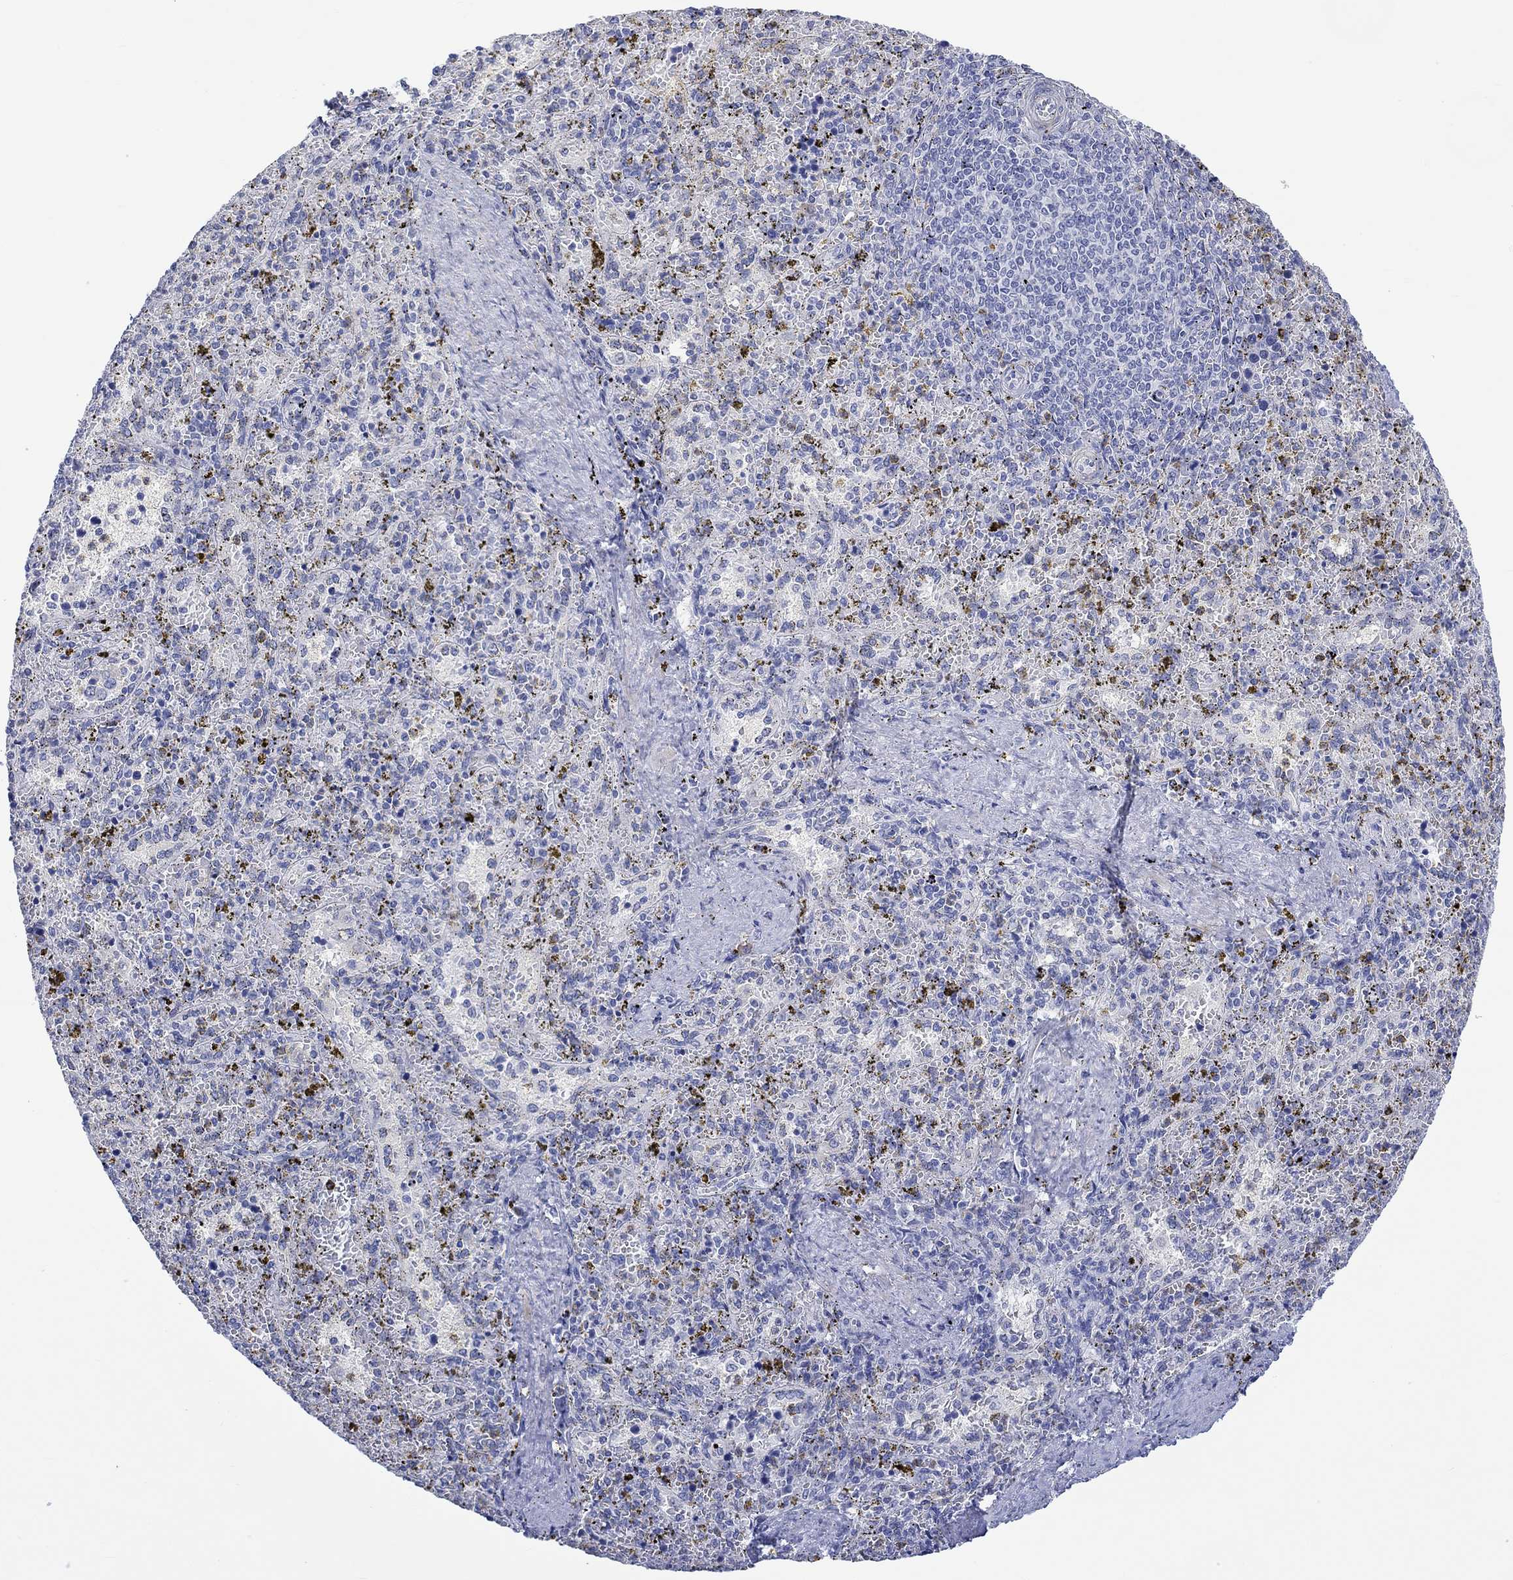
{"staining": {"intensity": "weak", "quantity": "<25%", "location": "cytoplasmic/membranous"}, "tissue": "spleen", "cell_type": "Cells in red pulp", "image_type": "normal", "snomed": [{"axis": "morphology", "description": "Normal tissue, NOS"}, {"axis": "topography", "description": "Spleen"}], "caption": "Micrograph shows no significant protein positivity in cells in red pulp of normal spleen.", "gene": "MSI1", "patient": {"sex": "female", "age": 50}}